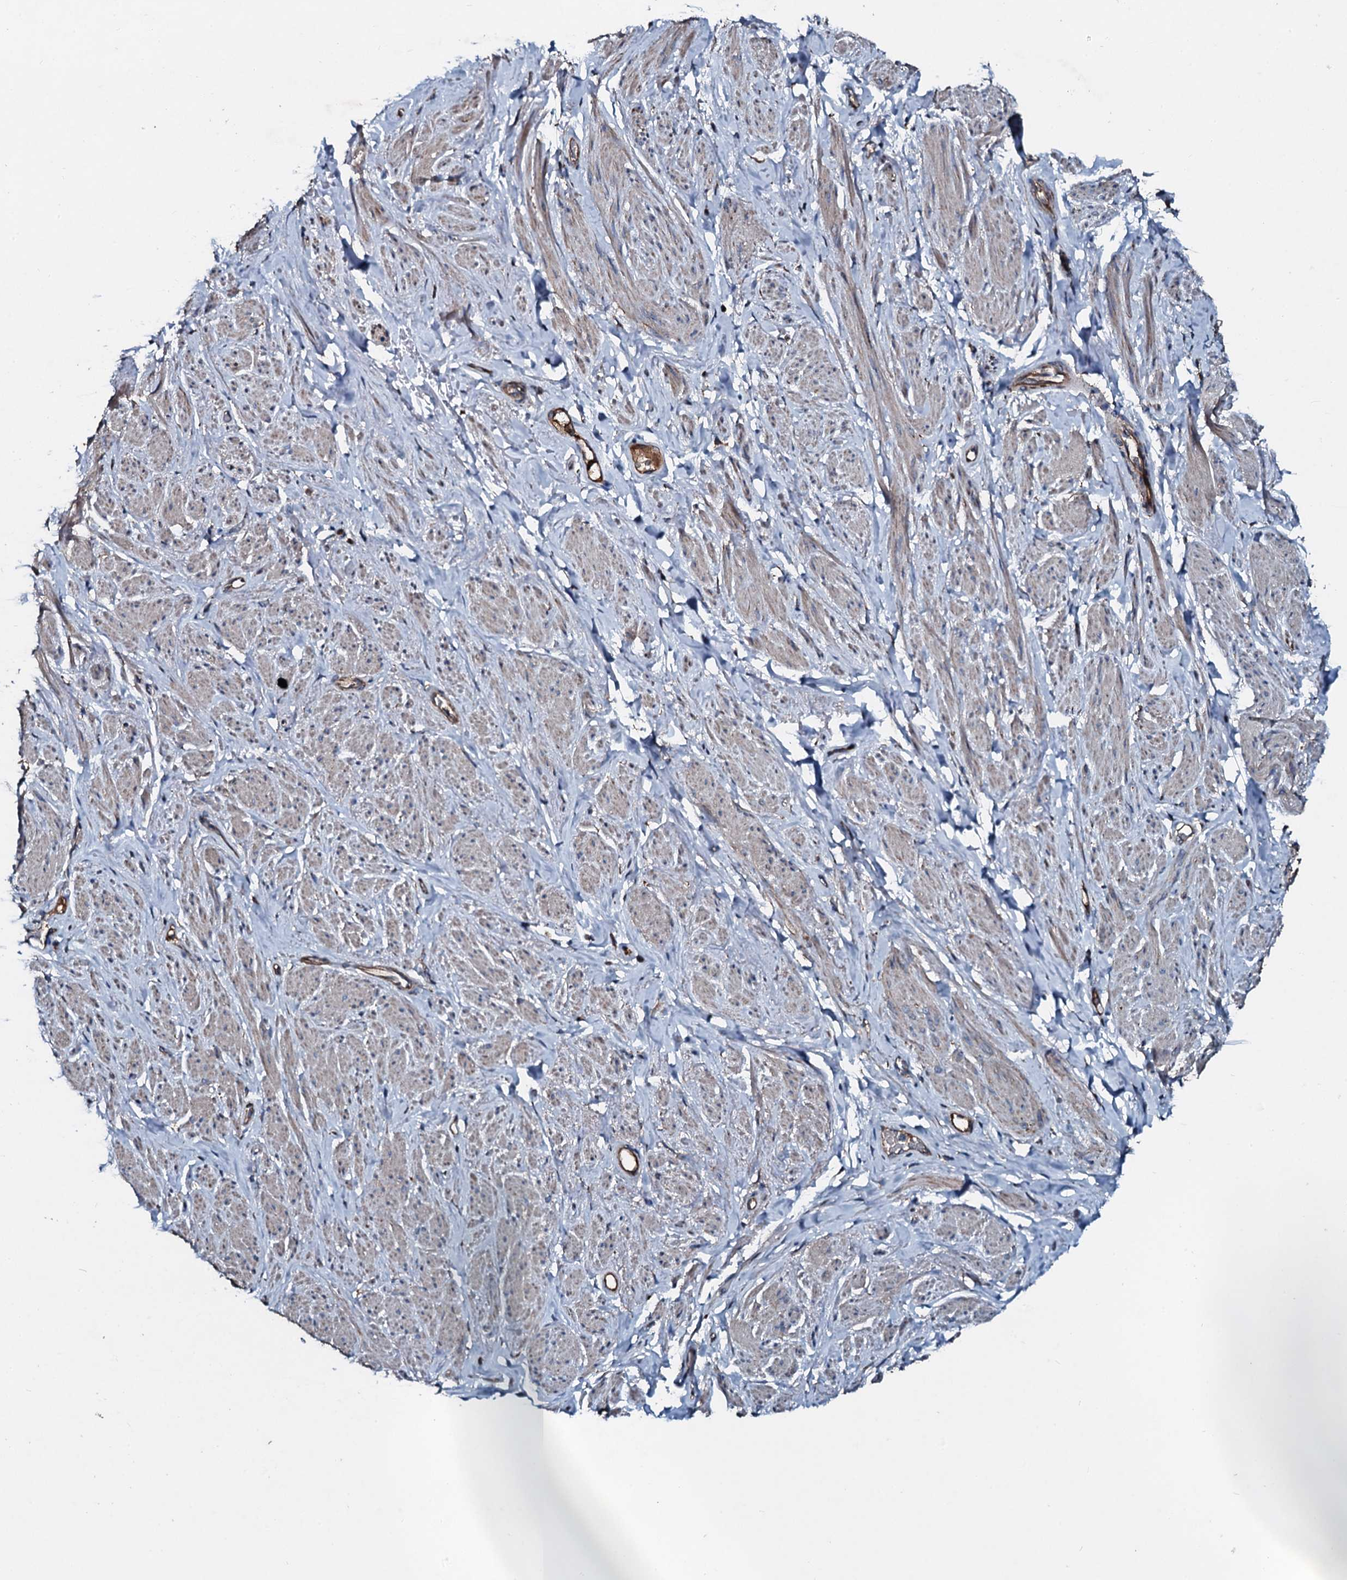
{"staining": {"intensity": "weak", "quantity": "25%-75%", "location": "cytoplasmic/membranous"}, "tissue": "smooth muscle", "cell_type": "Smooth muscle cells", "image_type": "normal", "snomed": [{"axis": "morphology", "description": "Normal tissue, NOS"}, {"axis": "topography", "description": "Smooth muscle"}, {"axis": "topography", "description": "Peripheral nerve tissue"}], "caption": "Brown immunohistochemical staining in unremarkable smooth muscle shows weak cytoplasmic/membranous positivity in approximately 25%-75% of smooth muscle cells. Using DAB (3,3'-diaminobenzidine) (brown) and hematoxylin (blue) stains, captured at high magnification using brightfield microscopy.", "gene": "ACSS3", "patient": {"sex": "male", "age": 69}}